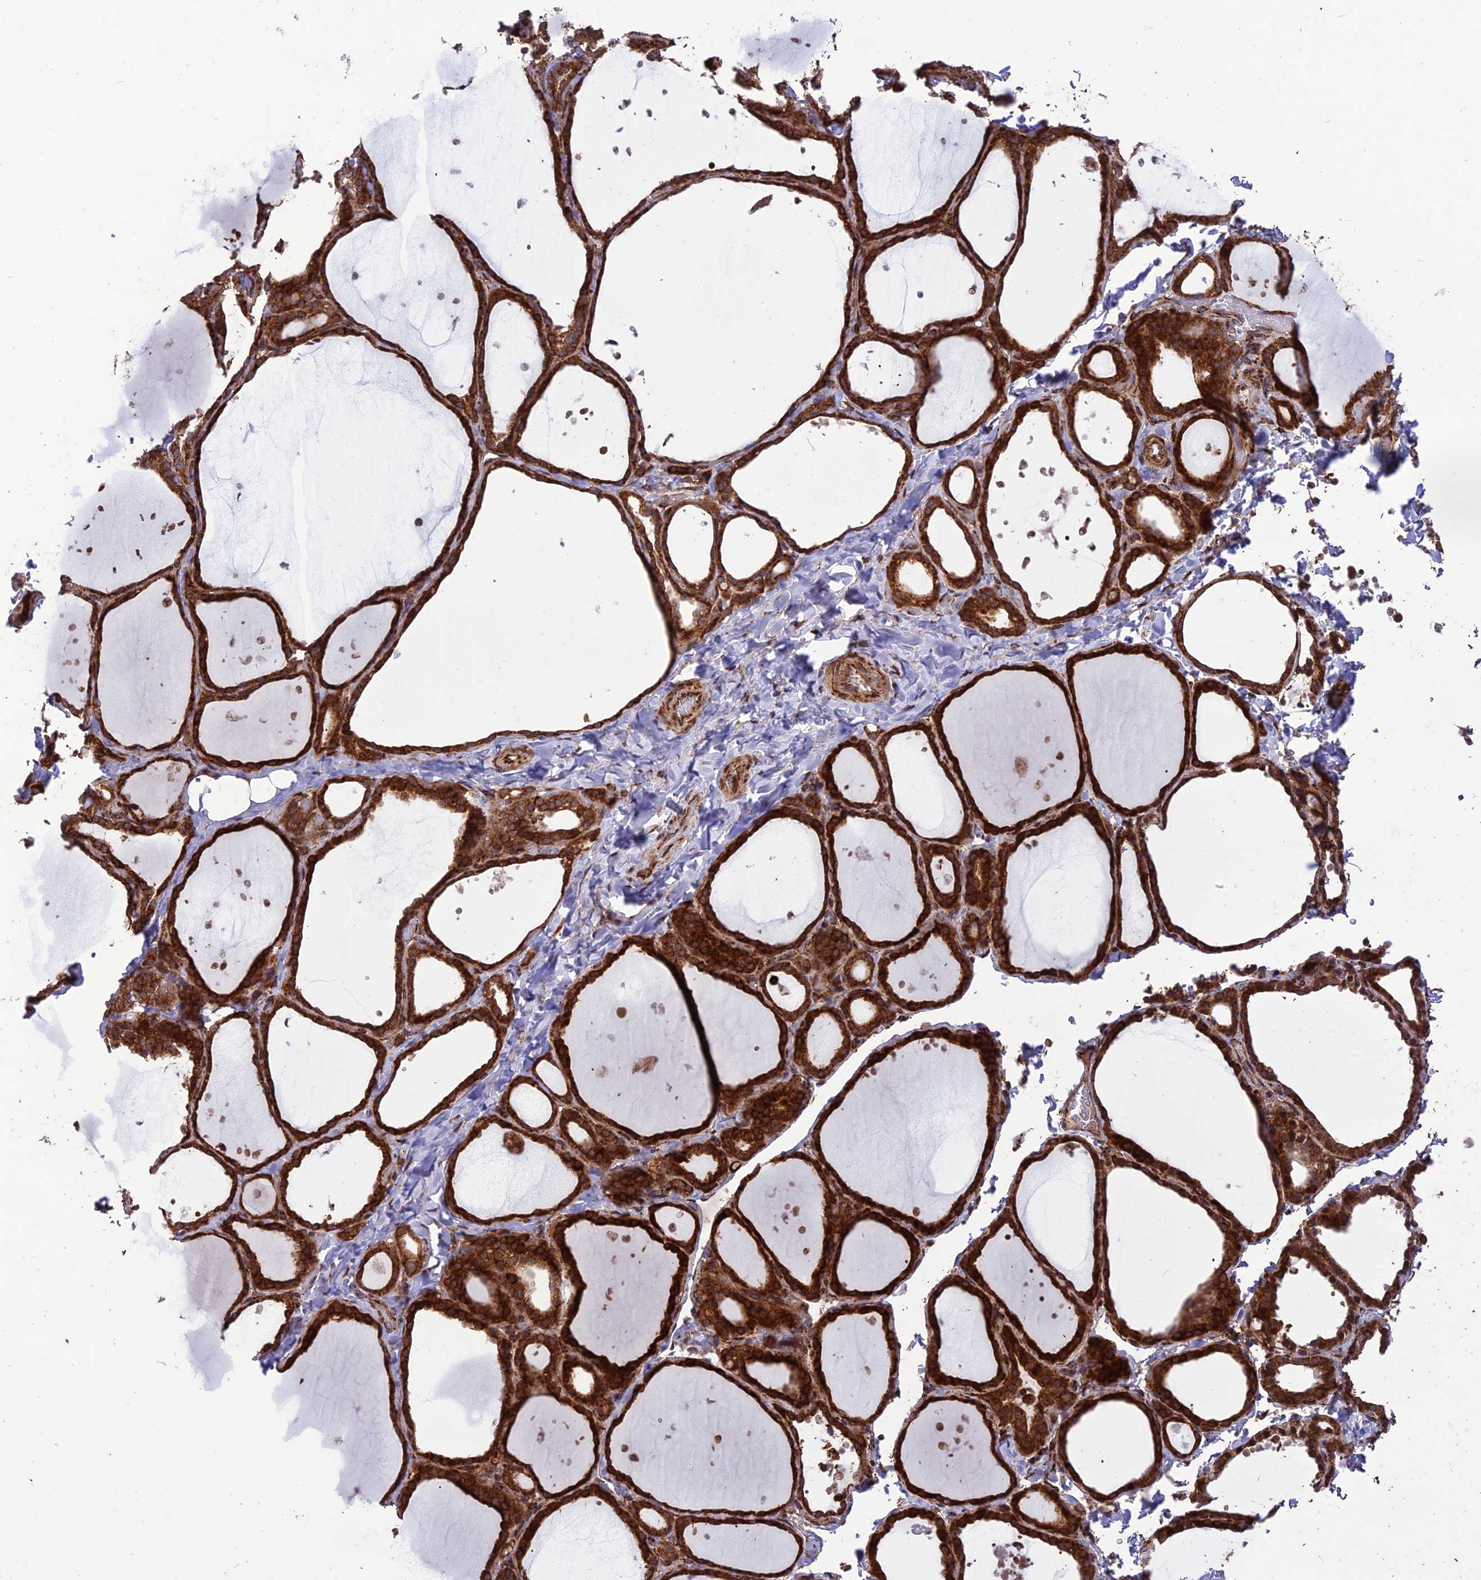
{"staining": {"intensity": "strong", "quantity": ">75%", "location": "cytoplasmic/membranous,nuclear"}, "tissue": "thyroid gland", "cell_type": "Glandular cells", "image_type": "normal", "snomed": [{"axis": "morphology", "description": "Normal tissue, NOS"}, {"axis": "topography", "description": "Thyroid gland"}], "caption": "Thyroid gland was stained to show a protein in brown. There is high levels of strong cytoplasmic/membranous,nuclear expression in about >75% of glandular cells. (DAB IHC, brown staining for protein, blue staining for nuclei).", "gene": "CRTAP", "patient": {"sex": "female", "age": 44}}